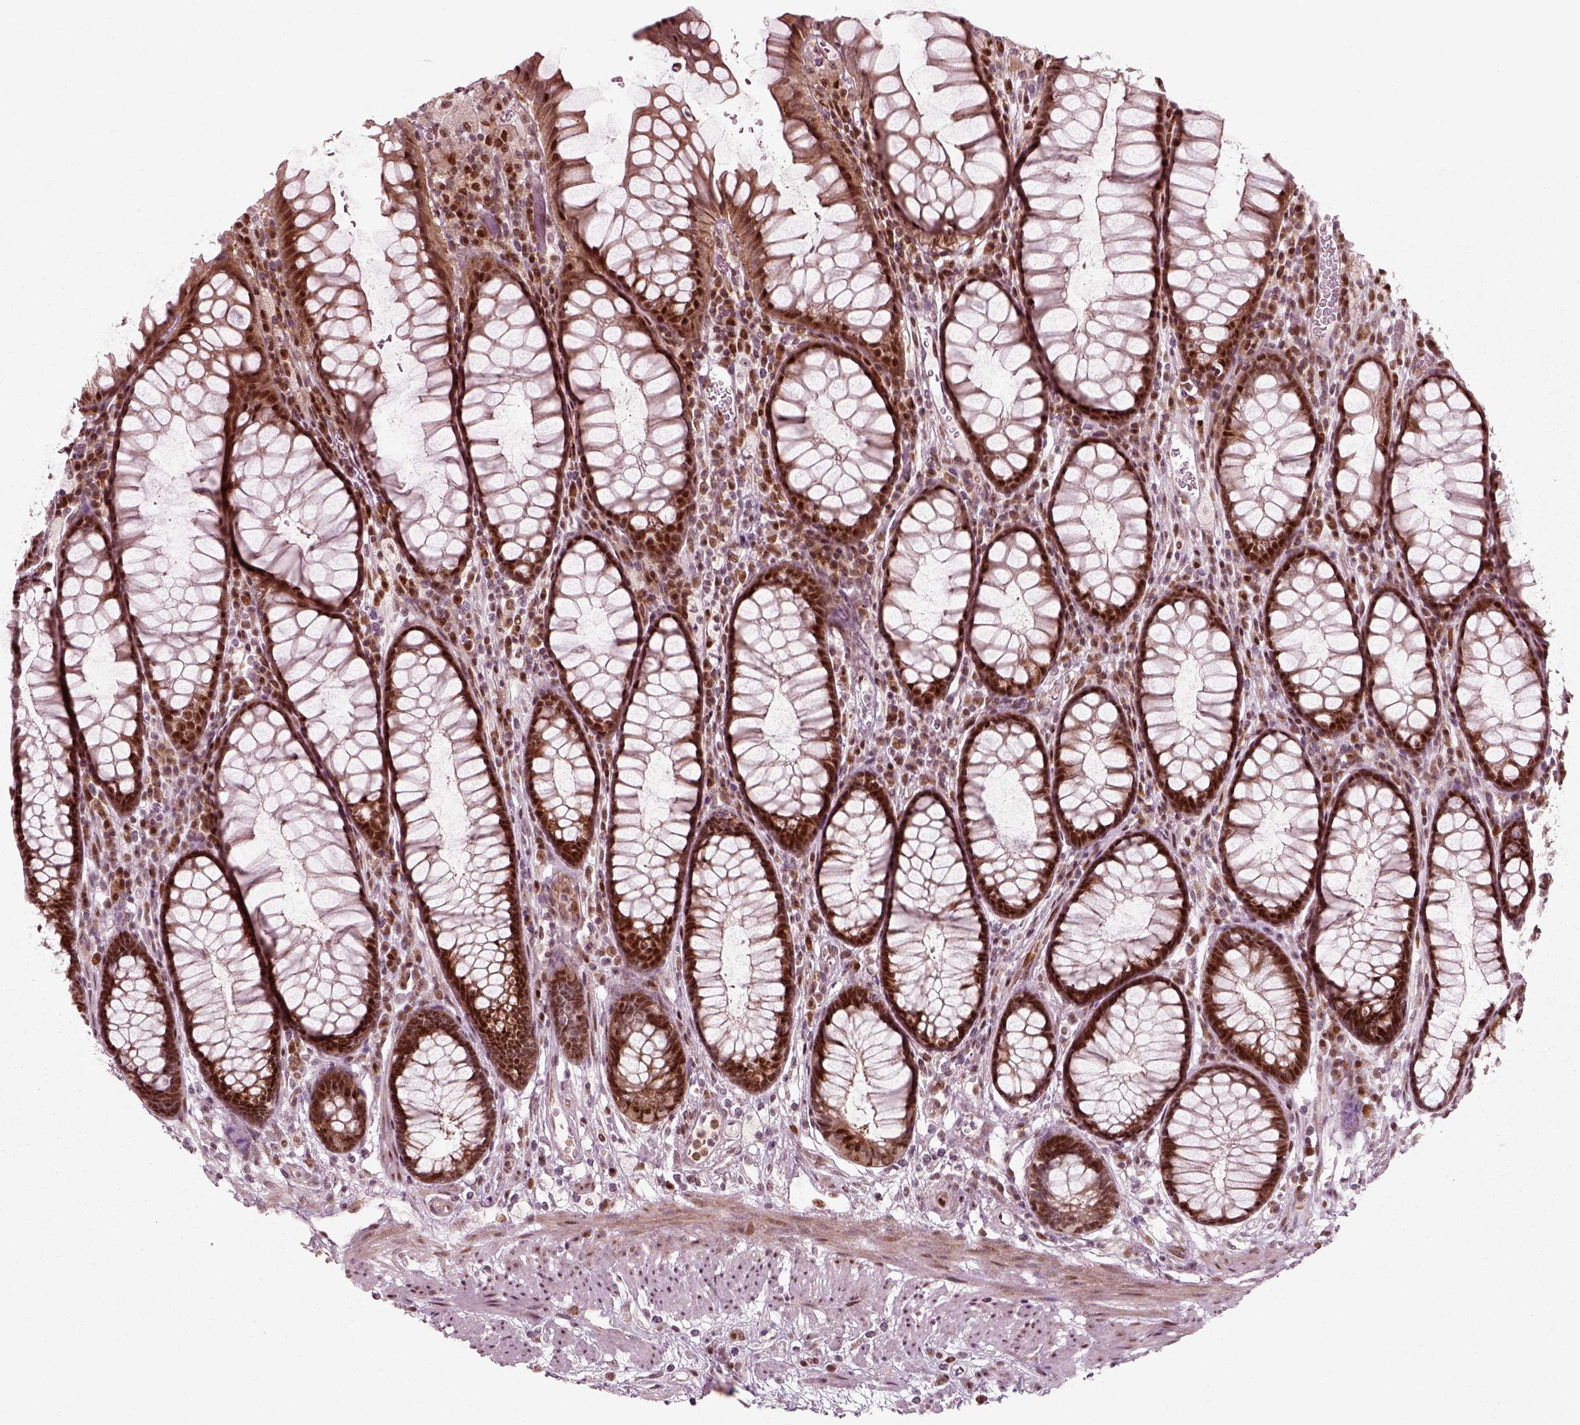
{"staining": {"intensity": "strong", "quantity": ">75%", "location": "cytoplasmic/membranous,nuclear"}, "tissue": "rectum", "cell_type": "Glandular cells", "image_type": "normal", "snomed": [{"axis": "morphology", "description": "Normal tissue, NOS"}, {"axis": "topography", "description": "Rectum"}], "caption": "A micrograph of human rectum stained for a protein shows strong cytoplasmic/membranous,nuclear brown staining in glandular cells. Ihc stains the protein of interest in brown and the nuclei are stained blue.", "gene": "CDC14A", "patient": {"sex": "female", "age": 68}}